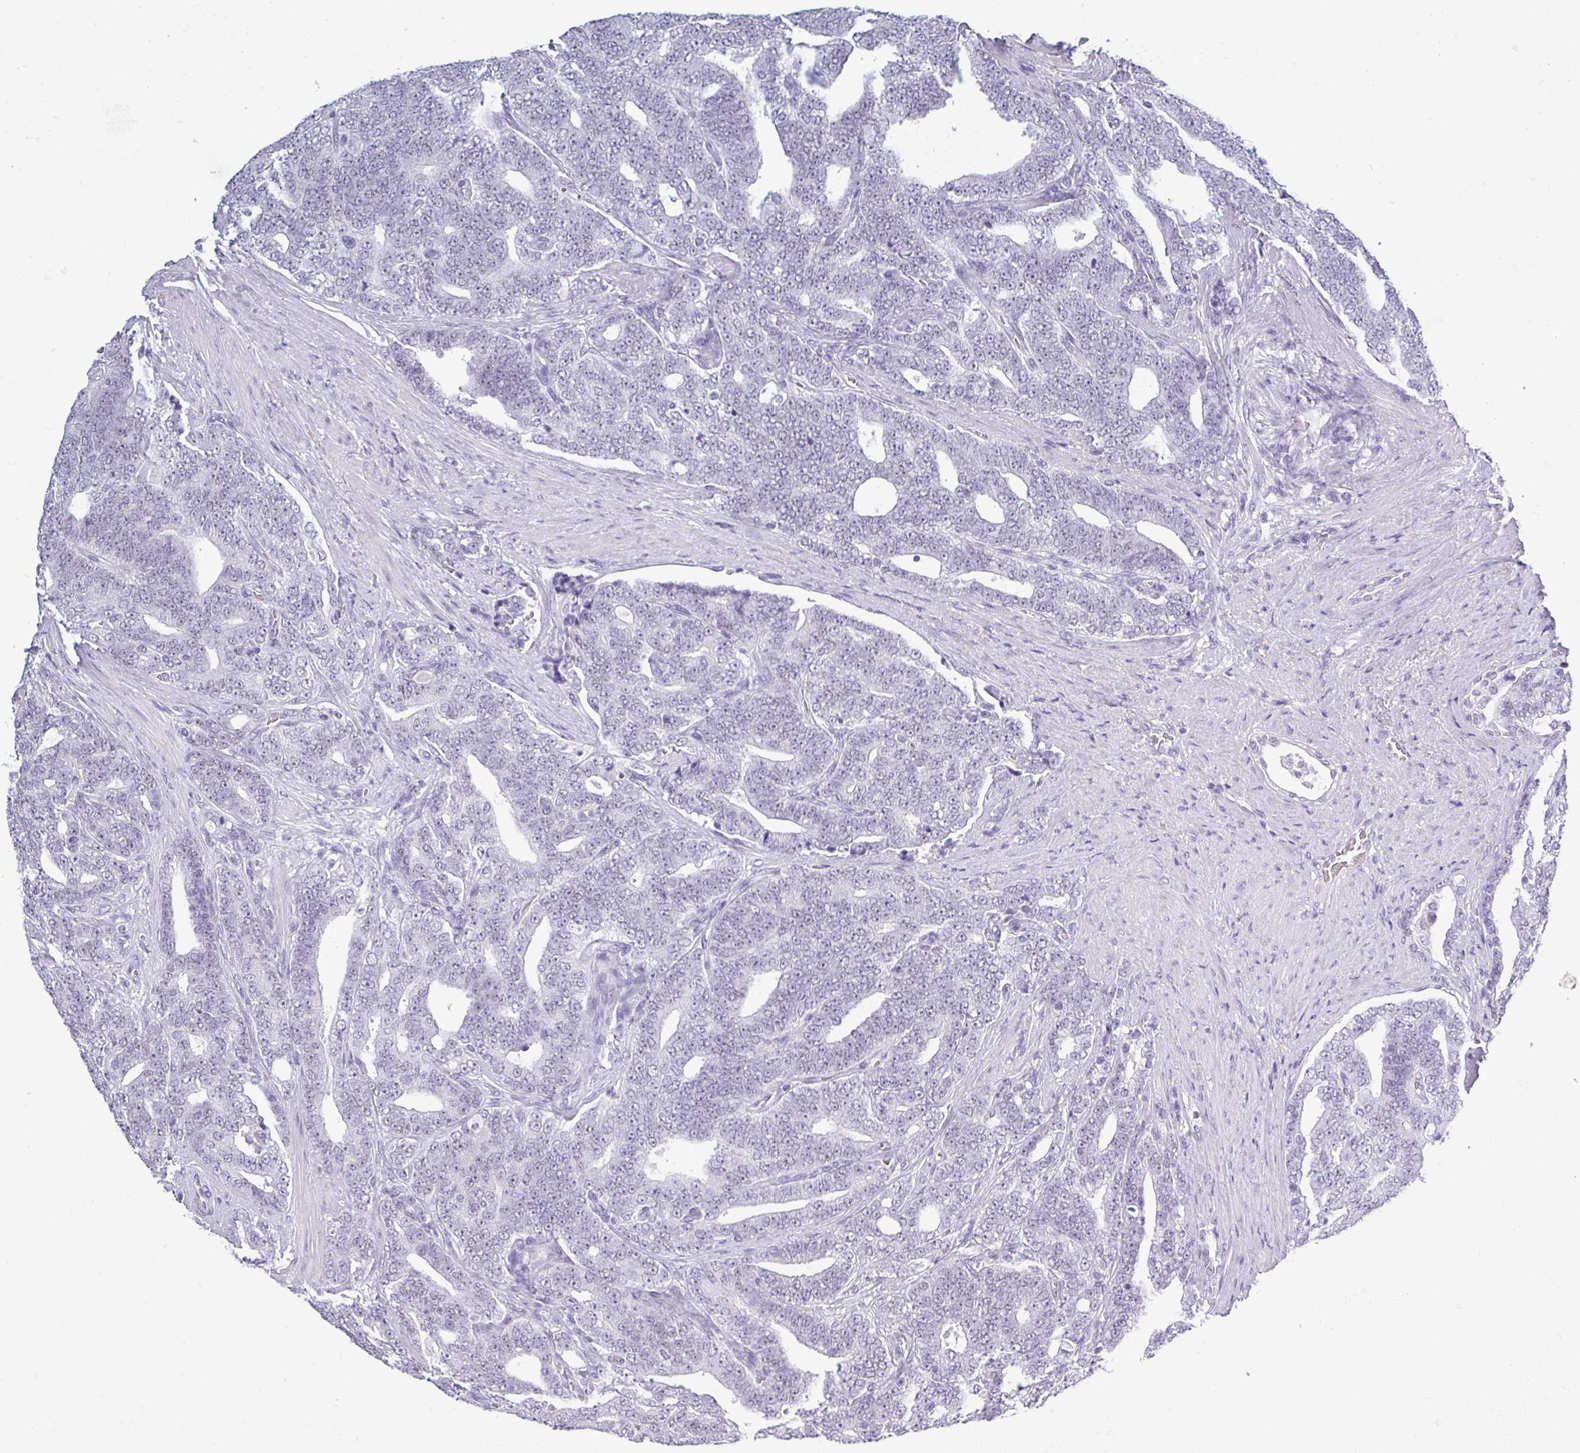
{"staining": {"intensity": "negative", "quantity": "none", "location": "none"}, "tissue": "prostate cancer", "cell_type": "Tumor cells", "image_type": "cancer", "snomed": [{"axis": "morphology", "description": "Adenocarcinoma, High grade"}, {"axis": "topography", "description": "Prostate and seminal vesicle, NOS"}], "caption": "Image shows no significant protein staining in tumor cells of high-grade adenocarcinoma (prostate).", "gene": "SRGAP1", "patient": {"sex": "male", "age": 67}}